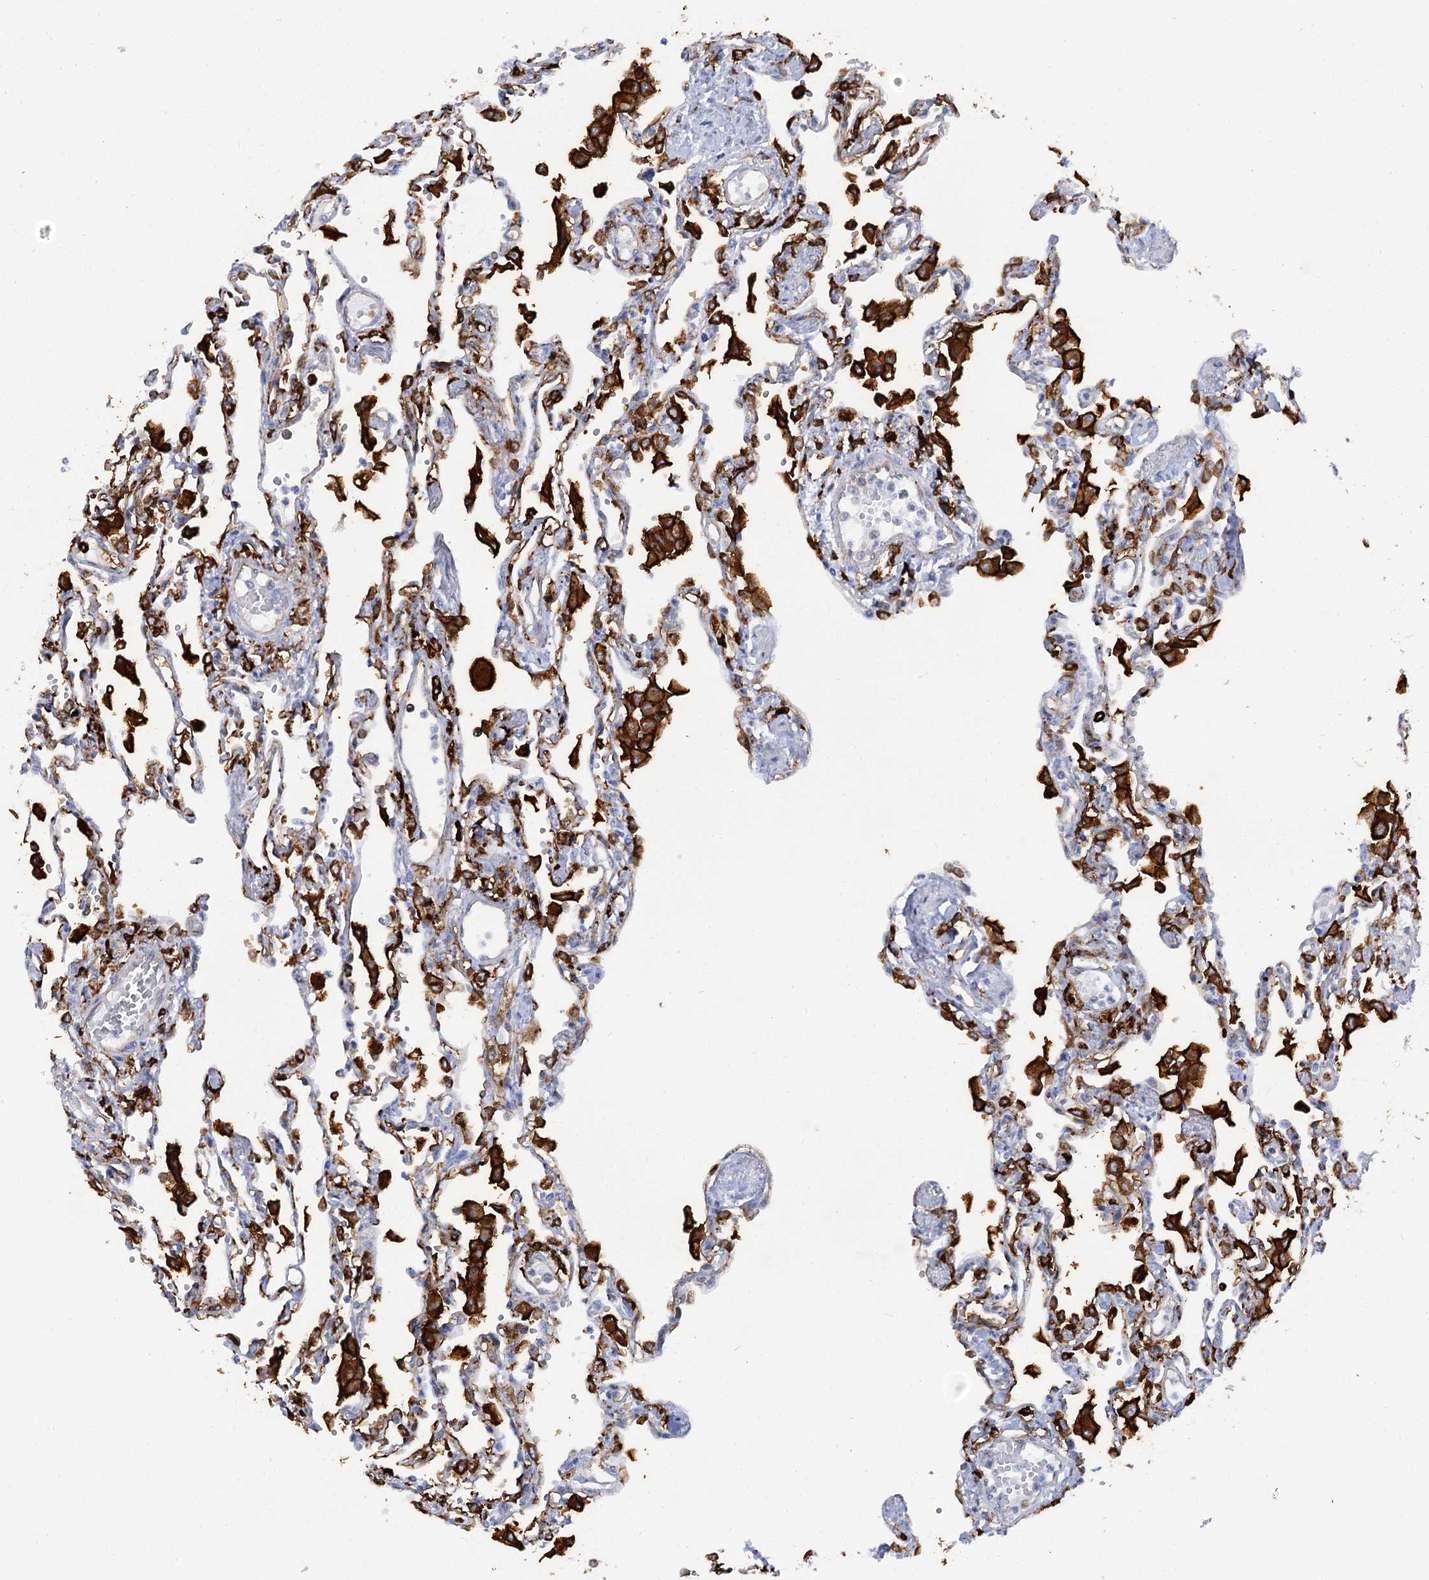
{"staining": {"intensity": "strong", "quantity": "<25%", "location": "cytoplasmic/membranous"}, "tissue": "lung", "cell_type": "Alveolar cells", "image_type": "normal", "snomed": [{"axis": "morphology", "description": "Normal tissue, NOS"}, {"axis": "topography", "description": "Bronchus"}, {"axis": "topography", "description": "Lung"}], "caption": "The immunohistochemical stain labels strong cytoplasmic/membranous staining in alveolar cells of unremarkable lung.", "gene": "PIWIL4", "patient": {"sex": "female", "age": 49}}